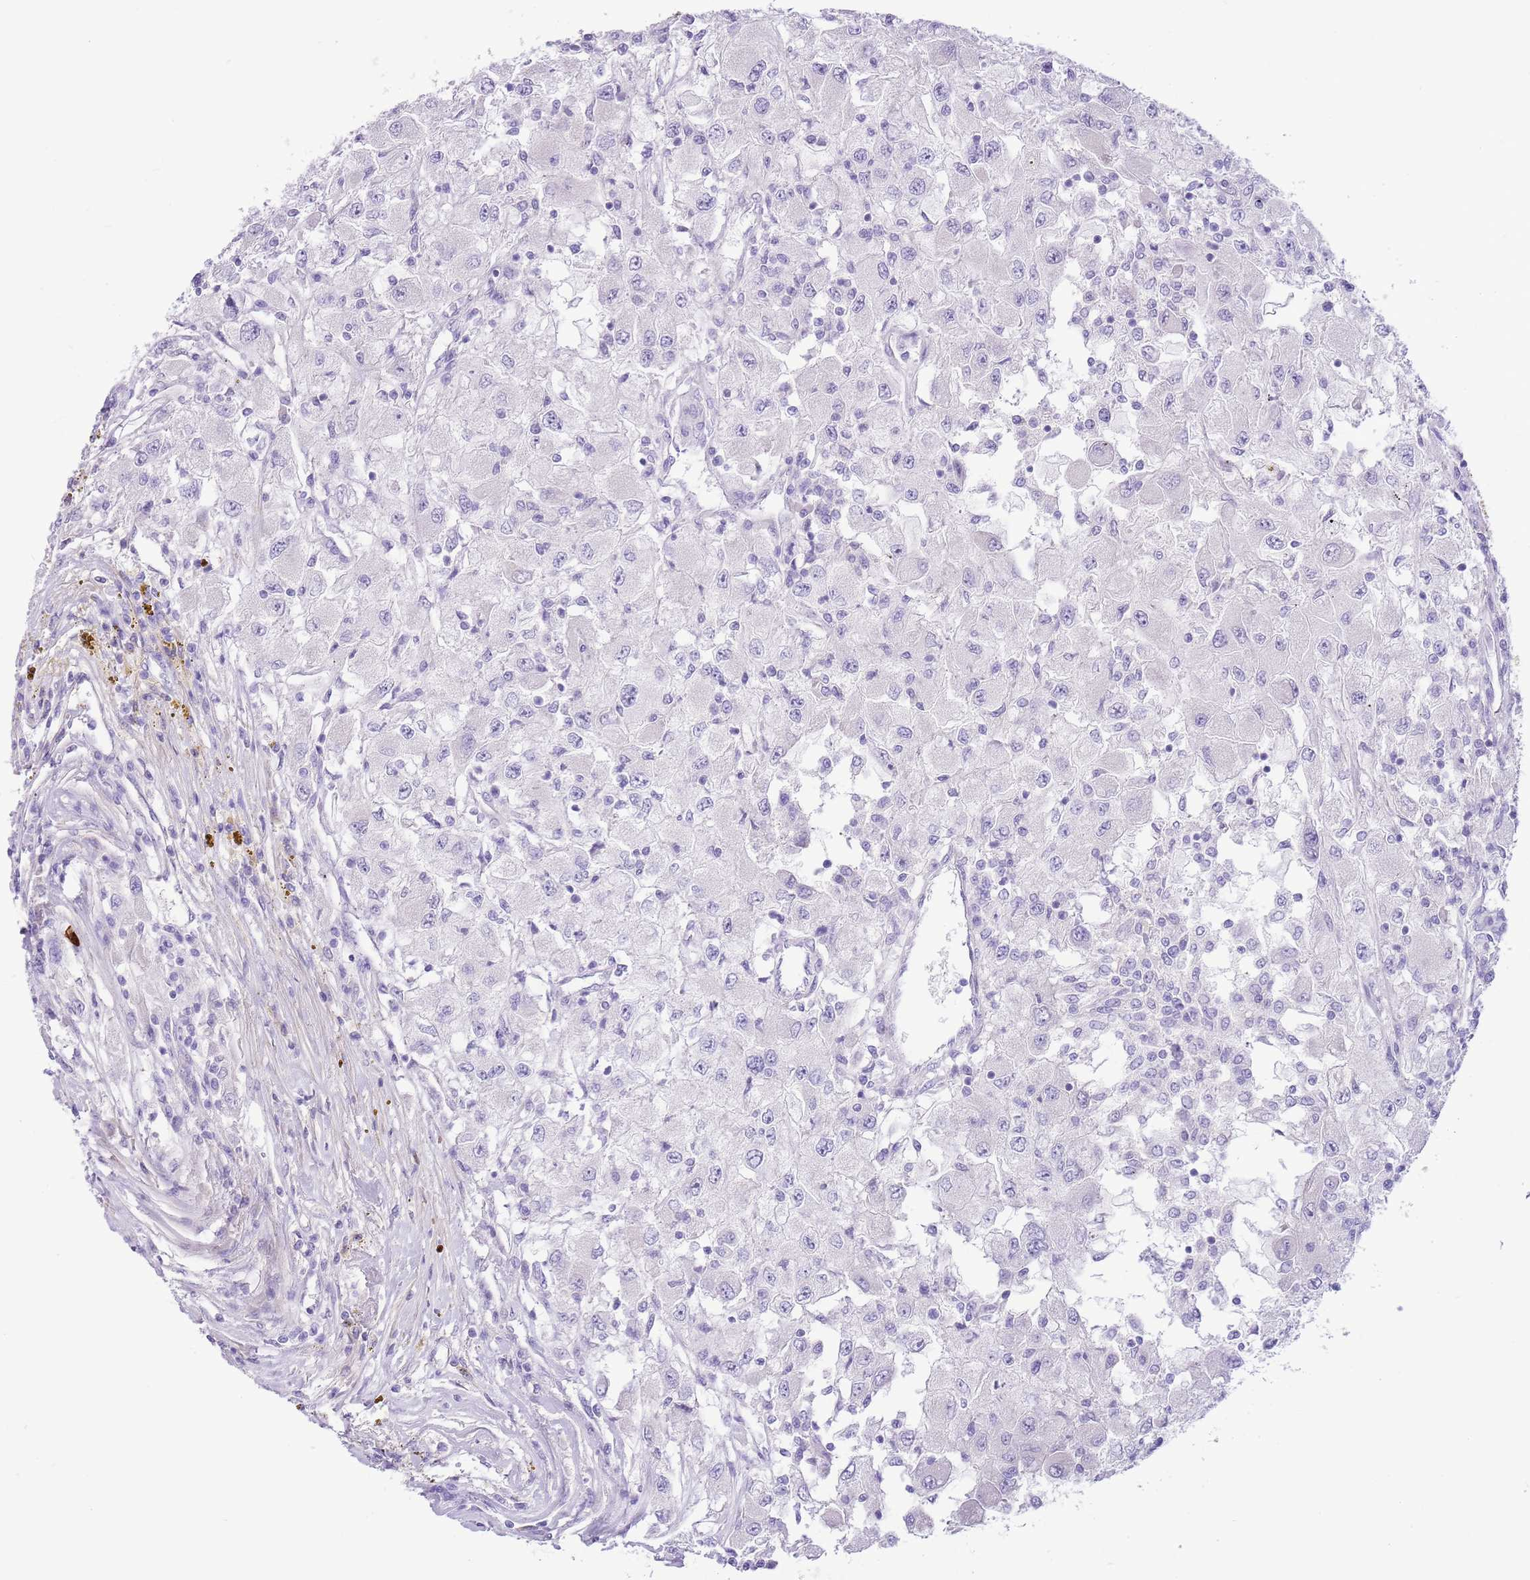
{"staining": {"intensity": "negative", "quantity": "none", "location": "none"}, "tissue": "renal cancer", "cell_type": "Tumor cells", "image_type": "cancer", "snomed": [{"axis": "morphology", "description": "Adenocarcinoma, NOS"}, {"axis": "topography", "description": "Kidney"}], "caption": "A histopathology image of renal adenocarcinoma stained for a protein displays no brown staining in tumor cells. (Brightfield microscopy of DAB immunohistochemistry (IHC) at high magnification).", "gene": "ZC4H2", "patient": {"sex": "female", "age": 67}}